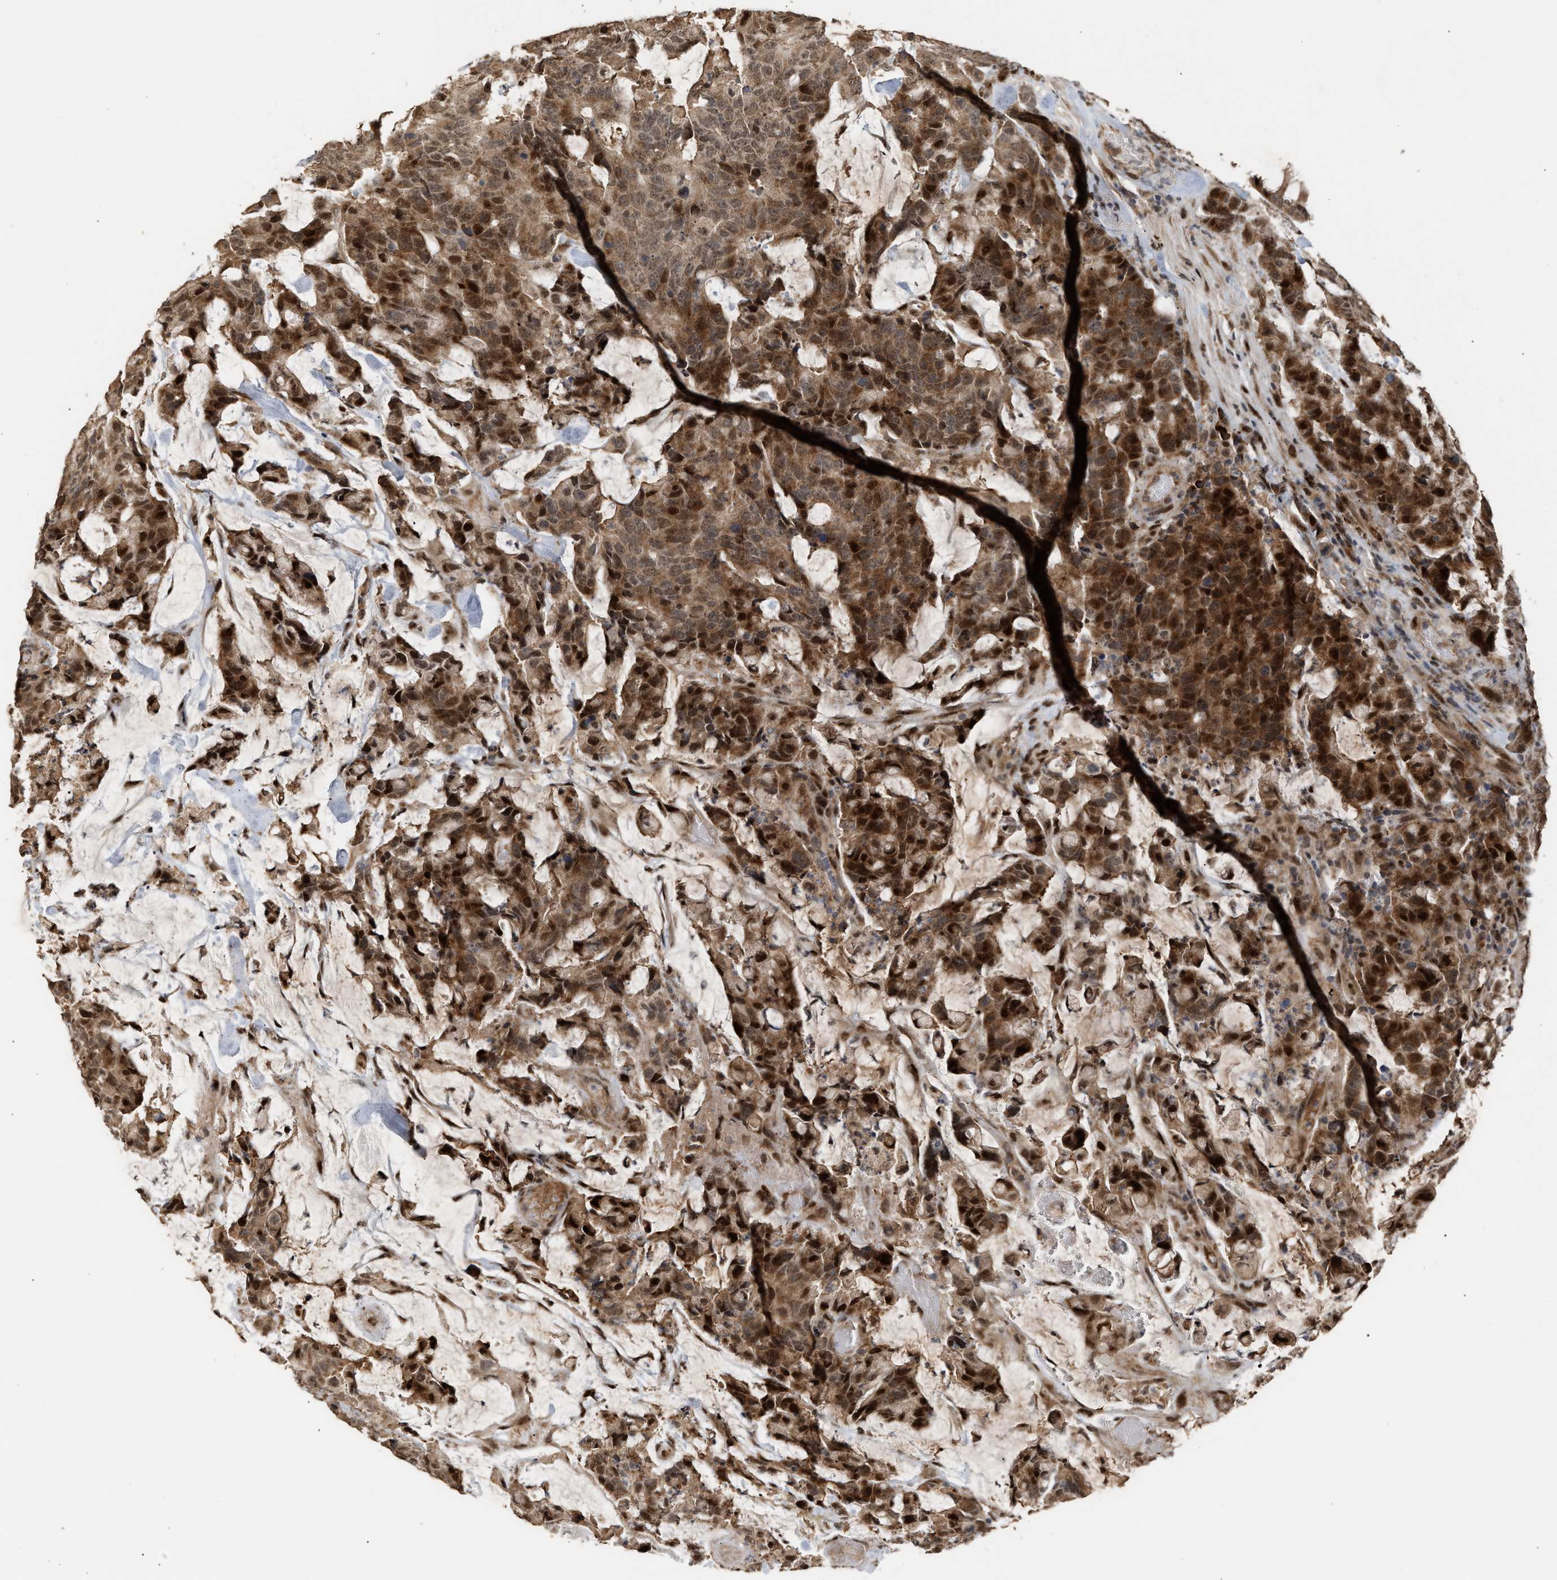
{"staining": {"intensity": "strong", "quantity": "25%-75%", "location": "cytoplasmic/membranous,nuclear"}, "tissue": "colorectal cancer", "cell_type": "Tumor cells", "image_type": "cancer", "snomed": [{"axis": "morphology", "description": "Adenocarcinoma, NOS"}, {"axis": "topography", "description": "Colon"}], "caption": "An immunohistochemistry (IHC) photomicrograph of neoplastic tissue is shown. Protein staining in brown highlights strong cytoplasmic/membranous and nuclear positivity in adenocarcinoma (colorectal) within tumor cells.", "gene": "ZFAND5", "patient": {"sex": "female", "age": 86}}